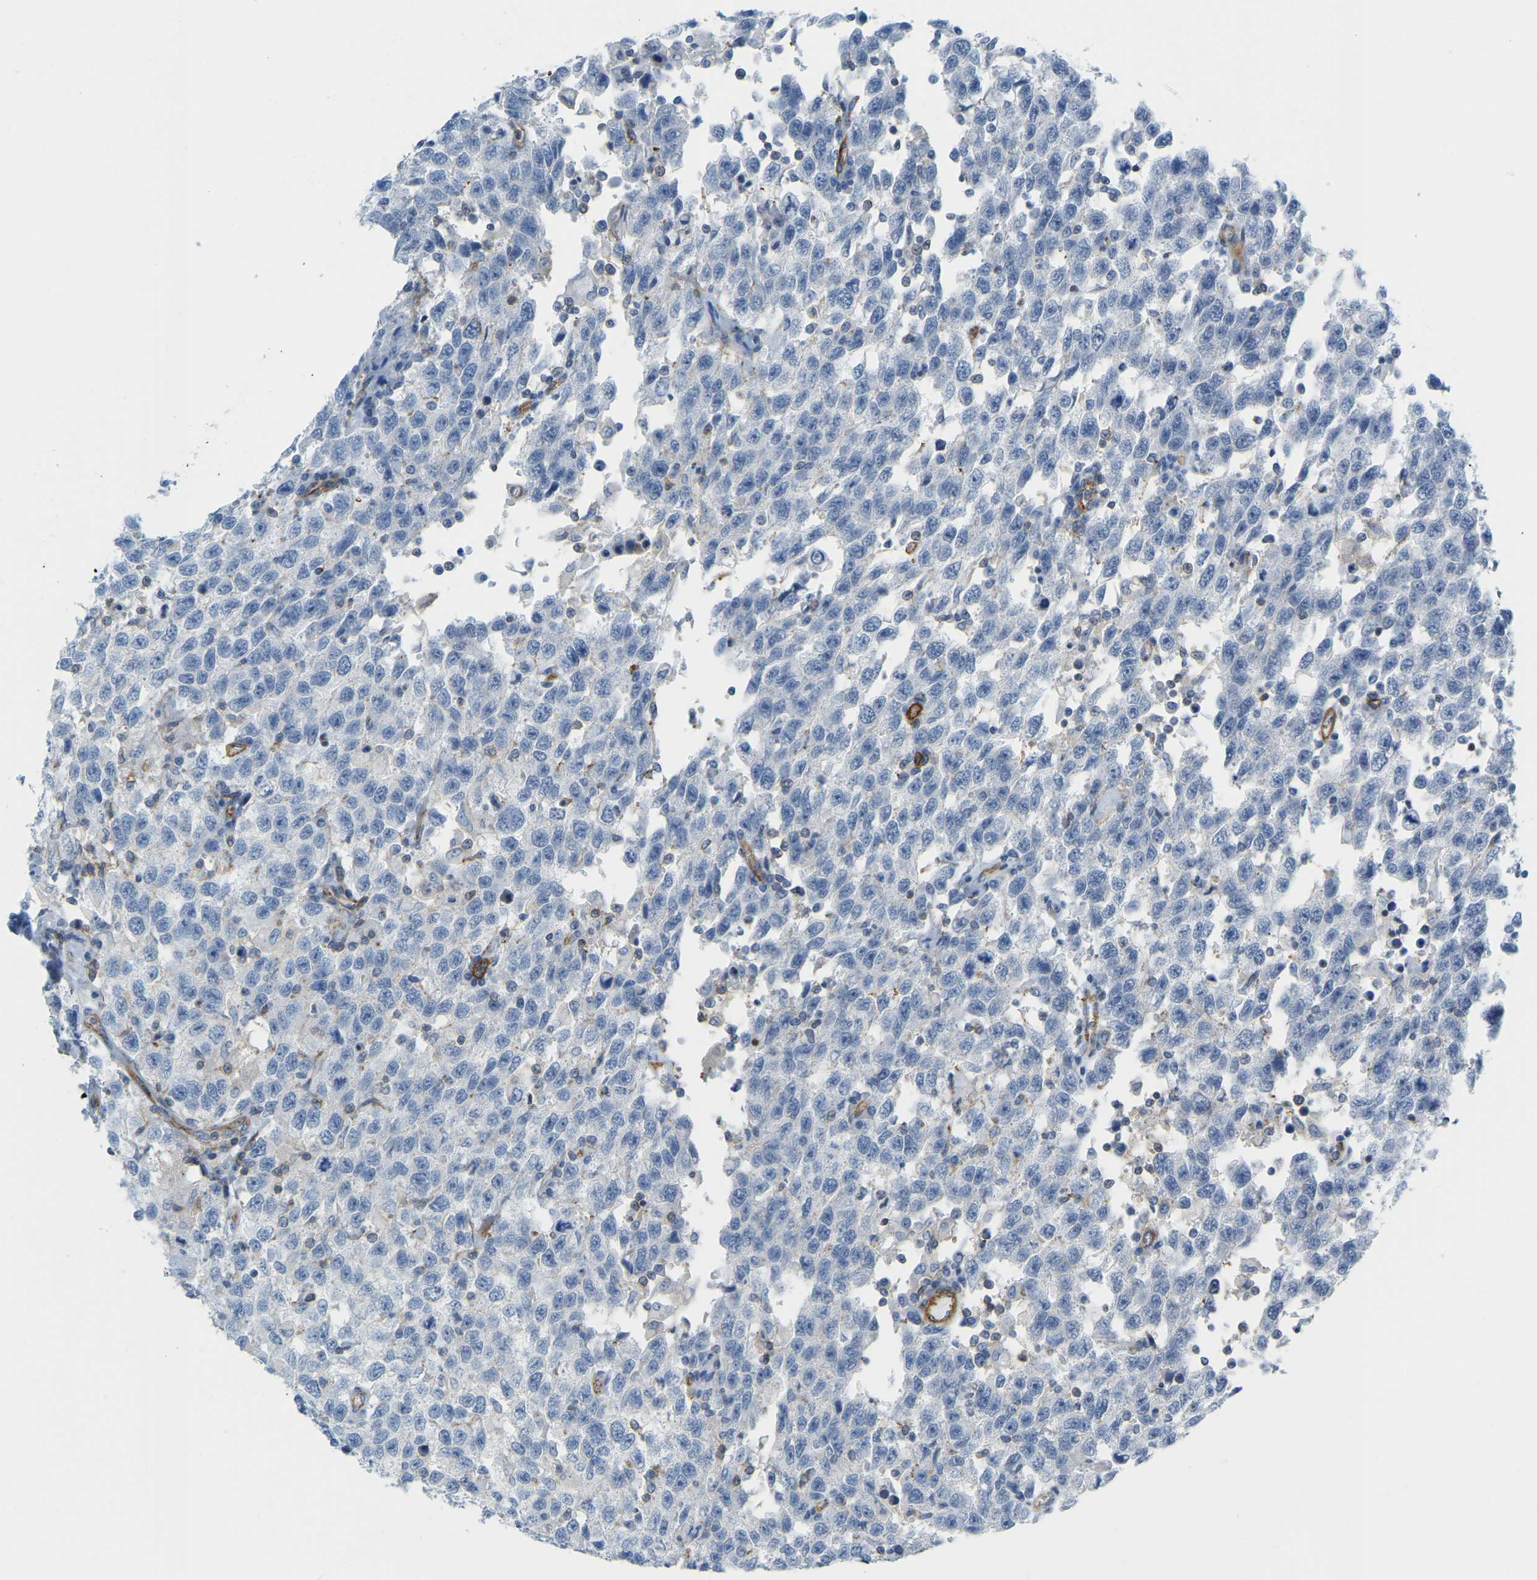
{"staining": {"intensity": "negative", "quantity": "none", "location": "none"}, "tissue": "testis cancer", "cell_type": "Tumor cells", "image_type": "cancer", "snomed": [{"axis": "morphology", "description": "Seminoma, NOS"}, {"axis": "topography", "description": "Testis"}], "caption": "This micrograph is of seminoma (testis) stained with immunohistochemistry to label a protein in brown with the nuclei are counter-stained blue. There is no staining in tumor cells. (Brightfield microscopy of DAB immunohistochemistry (IHC) at high magnification).", "gene": "MYL3", "patient": {"sex": "male", "age": 41}}